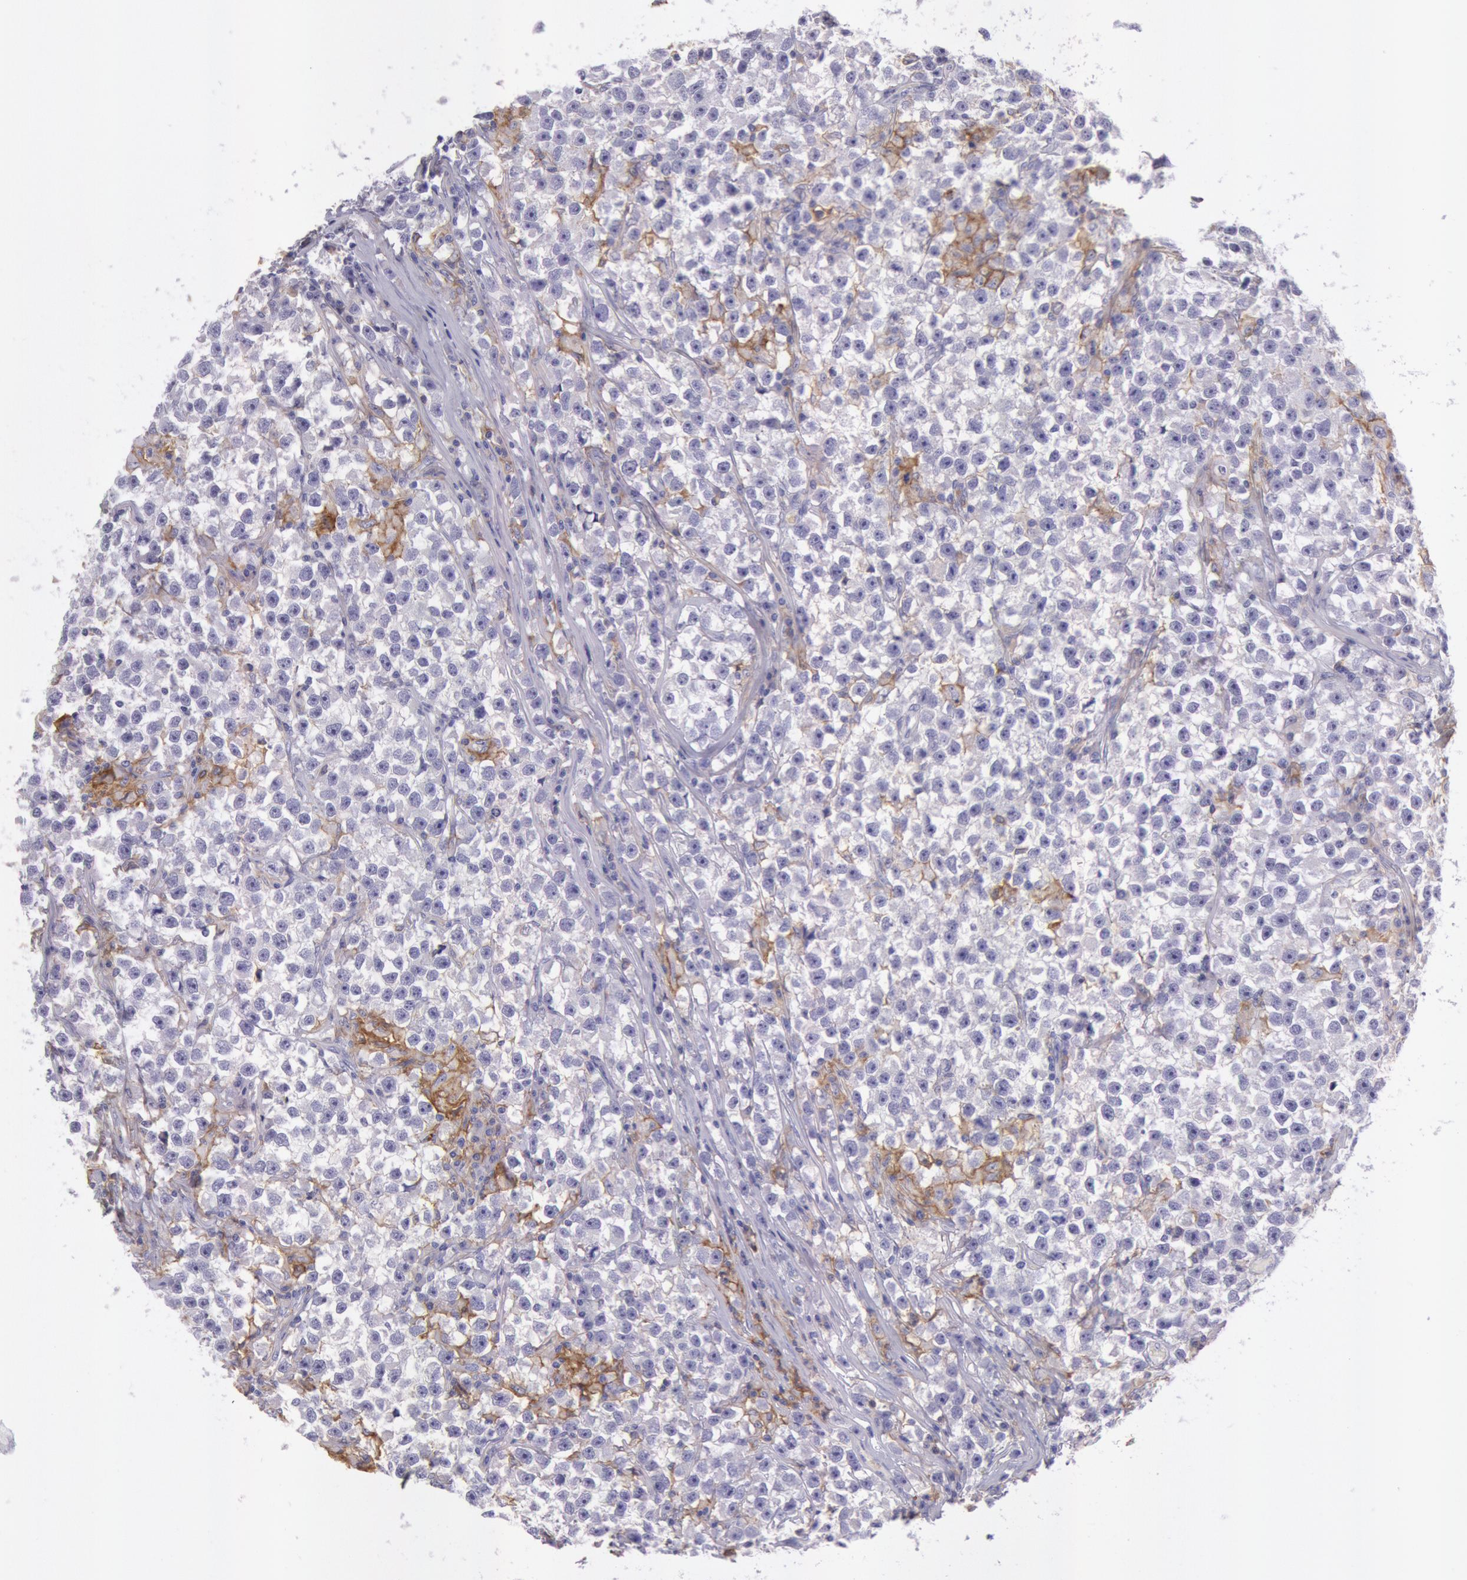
{"staining": {"intensity": "negative", "quantity": "none", "location": "none"}, "tissue": "testis cancer", "cell_type": "Tumor cells", "image_type": "cancer", "snomed": [{"axis": "morphology", "description": "Seminoma, NOS"}, {"axis": "topography", "description": "Testis"}], "caption": "Histopathology image shows no protein staining in tumor cells of testis cancer tissue. (Brightfield microscopy of DAB IHC at high magnification).", "gene": "LYN", "patient": {"sex": "male", "age": 33}}